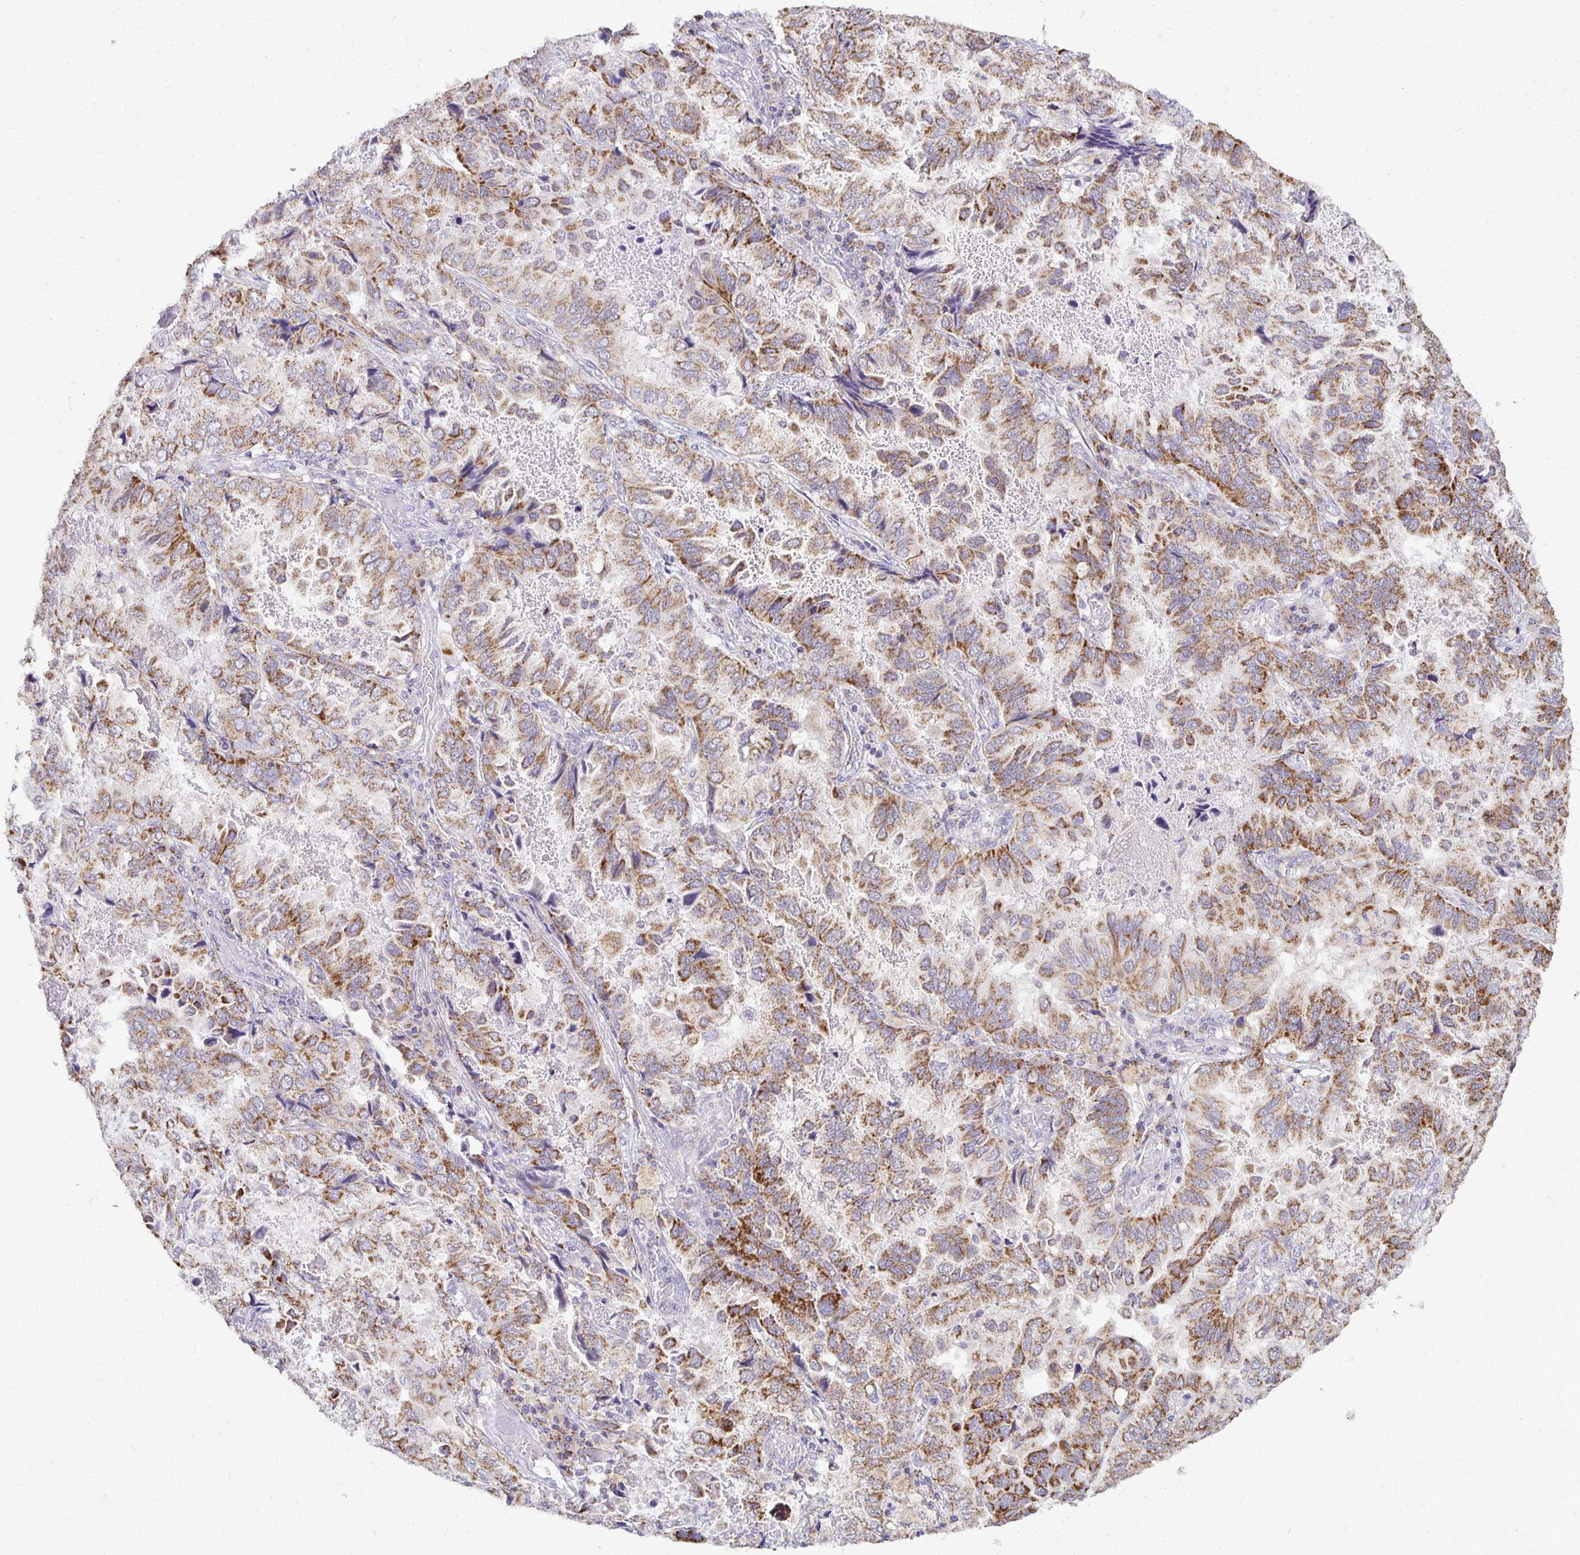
{"staining": {"intensity": "moderate", "quantity": ">75%", "location": "cytoplasmic/membranous"}, "tissue": "lung cancer", "cell_type": "Tumor cells", "image_type": "cancer", "snomed": [{"axis": "morphology", "description": "Aneuploidy"}, {"axis": "morphology", "description": "Adenocarcinoma, NOS"}, {"axis": "morphology", "description": "Adenocarcinoma, metastatic, NOS"}, {"axis": "topography", "description": "Lymph node"}, {"axis": "topography", "description": "Lung"}], "caption": "Moderate cytoplasmic/membranous staining for a protein is appreciated in about >75% of tumor cells of lung cancer (adenocarcinoma) using immunohistochemistry.", "gene": "IER3", "patient": {"sex": "female", "age": 48}}